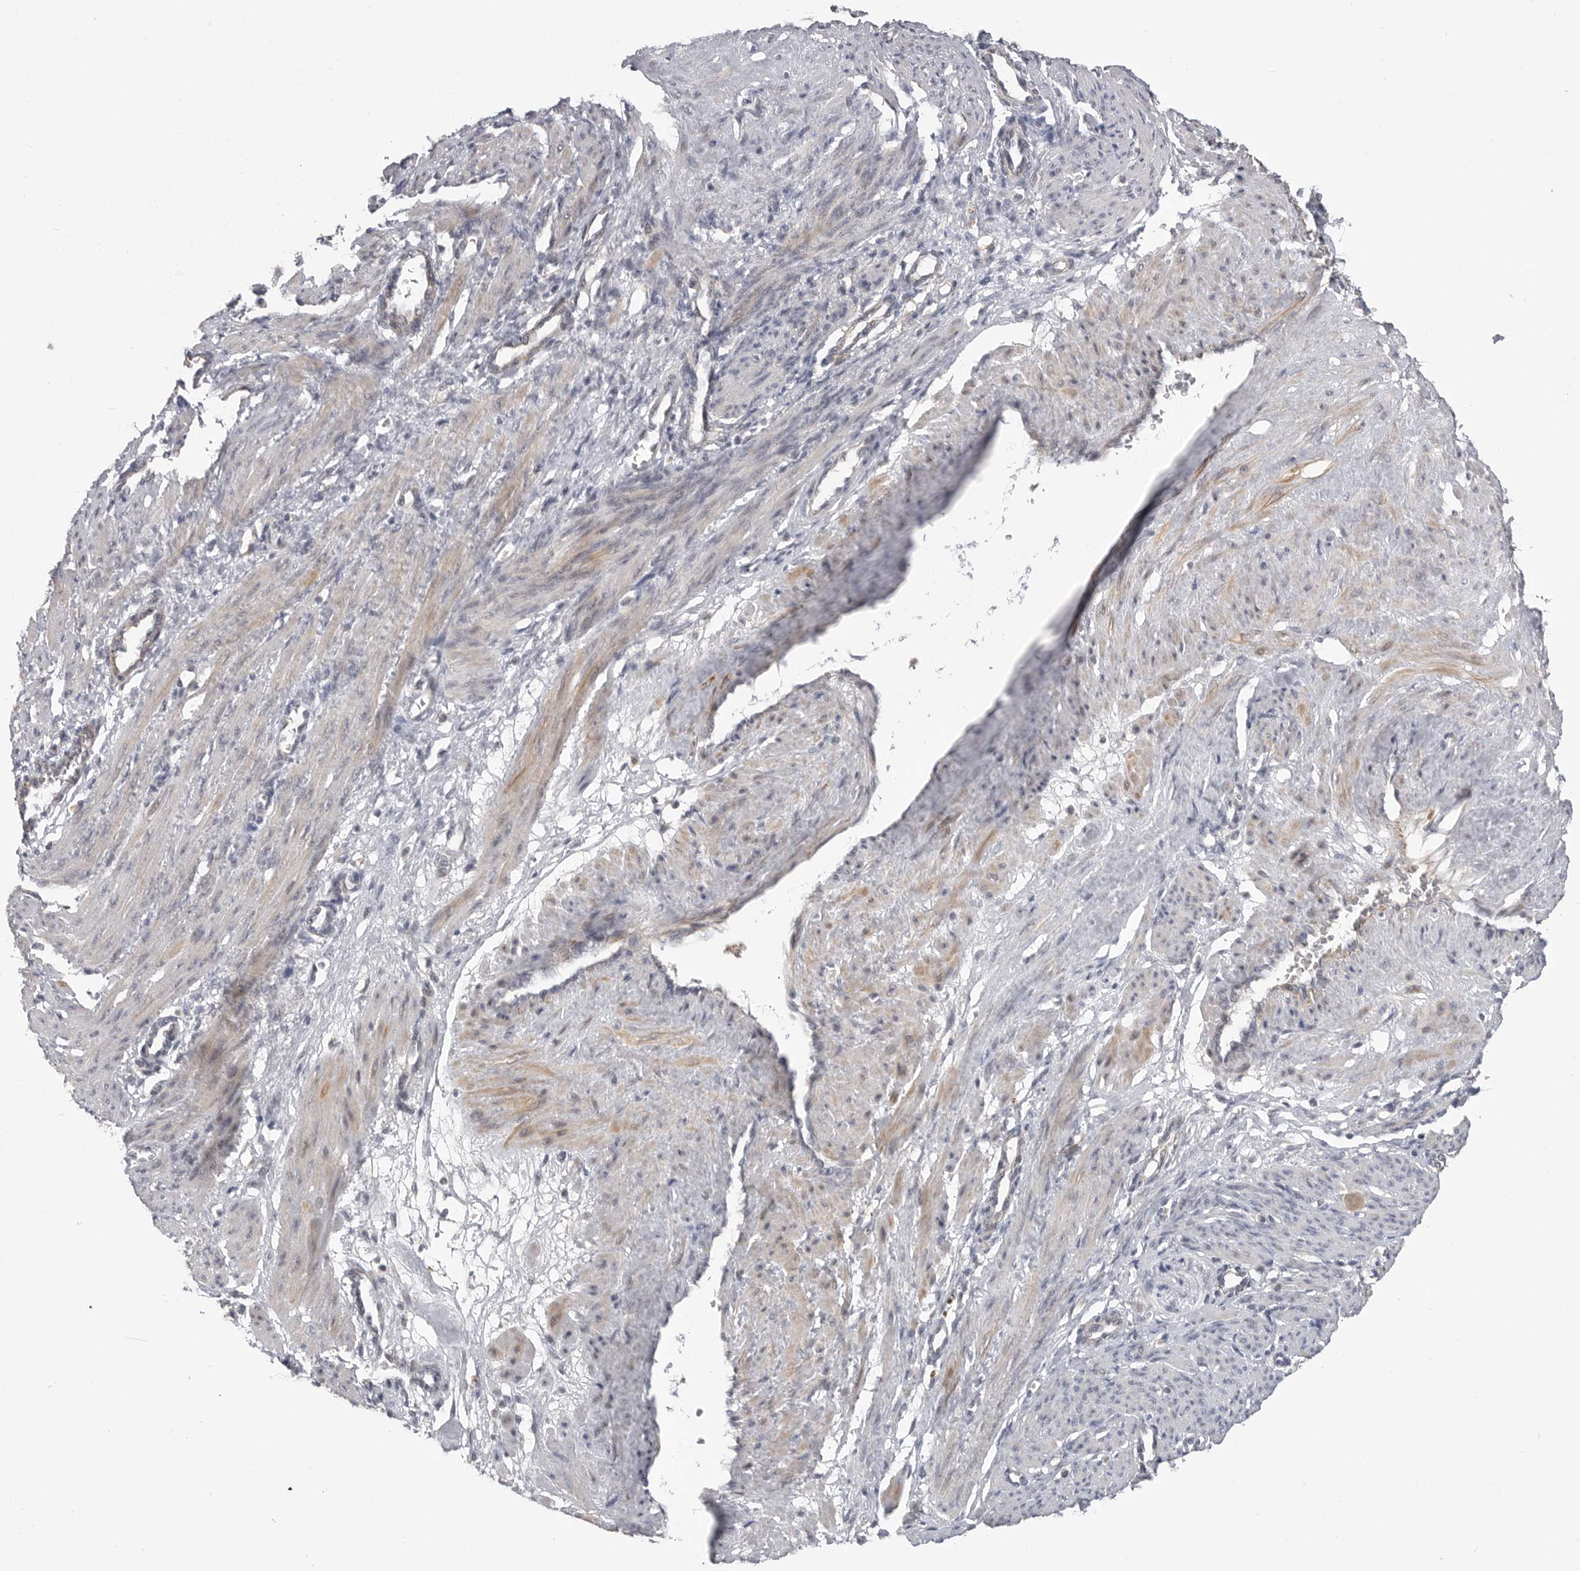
{"staining": {"intensity": "weak", "quantity": "<25%", "location": "cytoplasmic/membranous"}, "tissue": "smooth muscle", "cell_type": "Smooth muscle cells", "image_type": "normal", "snomed": [{"axis": "morphology", "description": "Normal tissue, NOS"}, {"axis": "topography", "description": "Endometrium"}], "caption": "DAB immunohistochemical staining of unremarkable human smooth muscle exhibits no significant expression in smooth muscle cells. Brightfield microscopy of IHC stained with DAB (3,3'-diaminobenzidine) (brown) and hematoxylin (blue), captured at high magnification.", "gene": "PLEKHF1", "patient": {"sex": "female", "age": 33}}